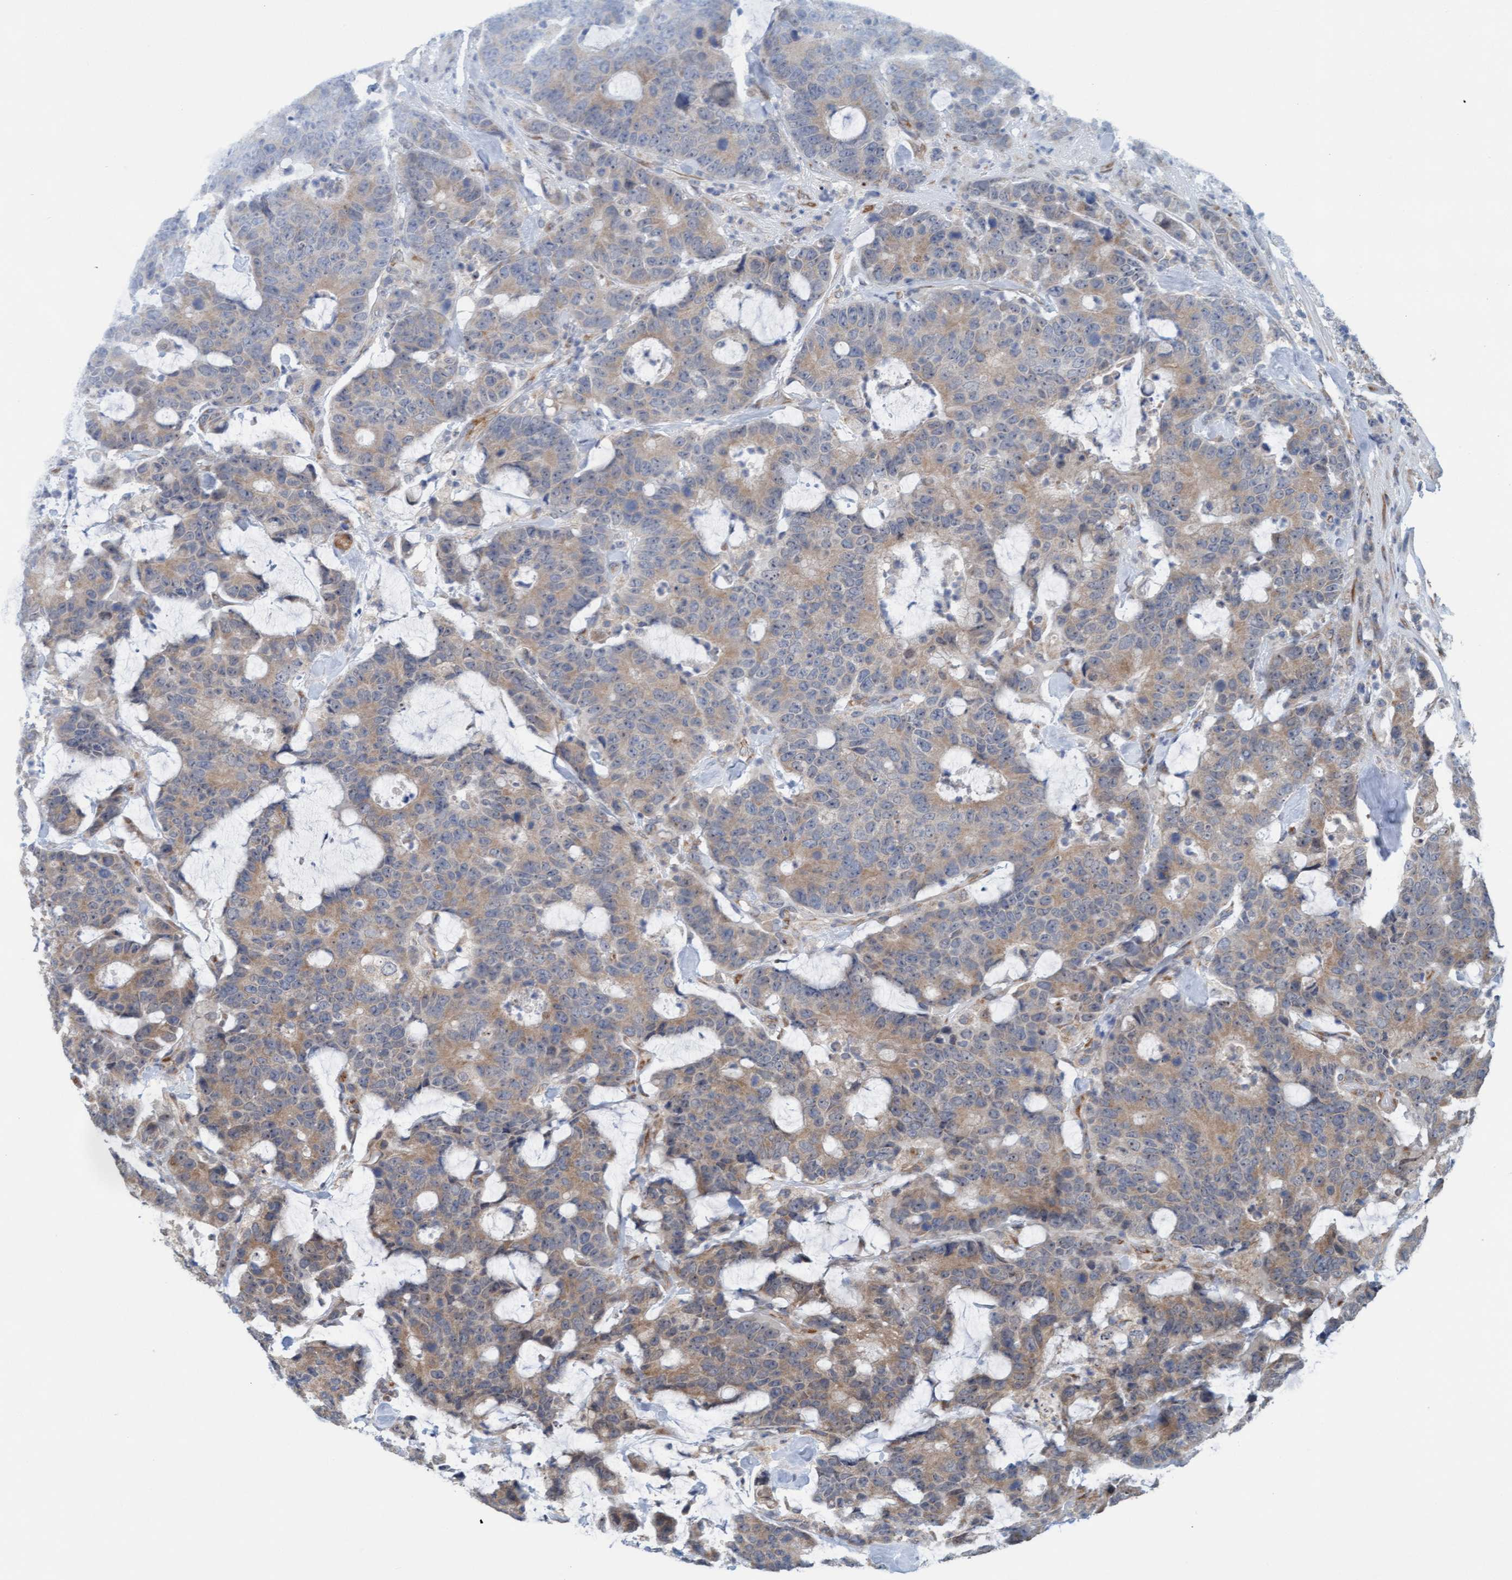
{"staining": {"intensity": "weak", "quantity": ">75%", "location": "cytoplasmic/membranous"}, "tissue": "colorectal cancer", "cell_type": "Tumor cells", "image_type": "cancer", "snomed": [{"axis": "morphology", "description": "Adenocarcinoma, NOS"}, {"axis": "topography", "description": "Colon"}], "caption": "DAB immunohistochemical staining of adenocarcinoma (colorectal) demonstrates weak cytoplasmic/membranous protein staining in approximately >75% of tumor cells.", "gene": "ZNF566", "patient": {"sex": "female", "age": 86}}